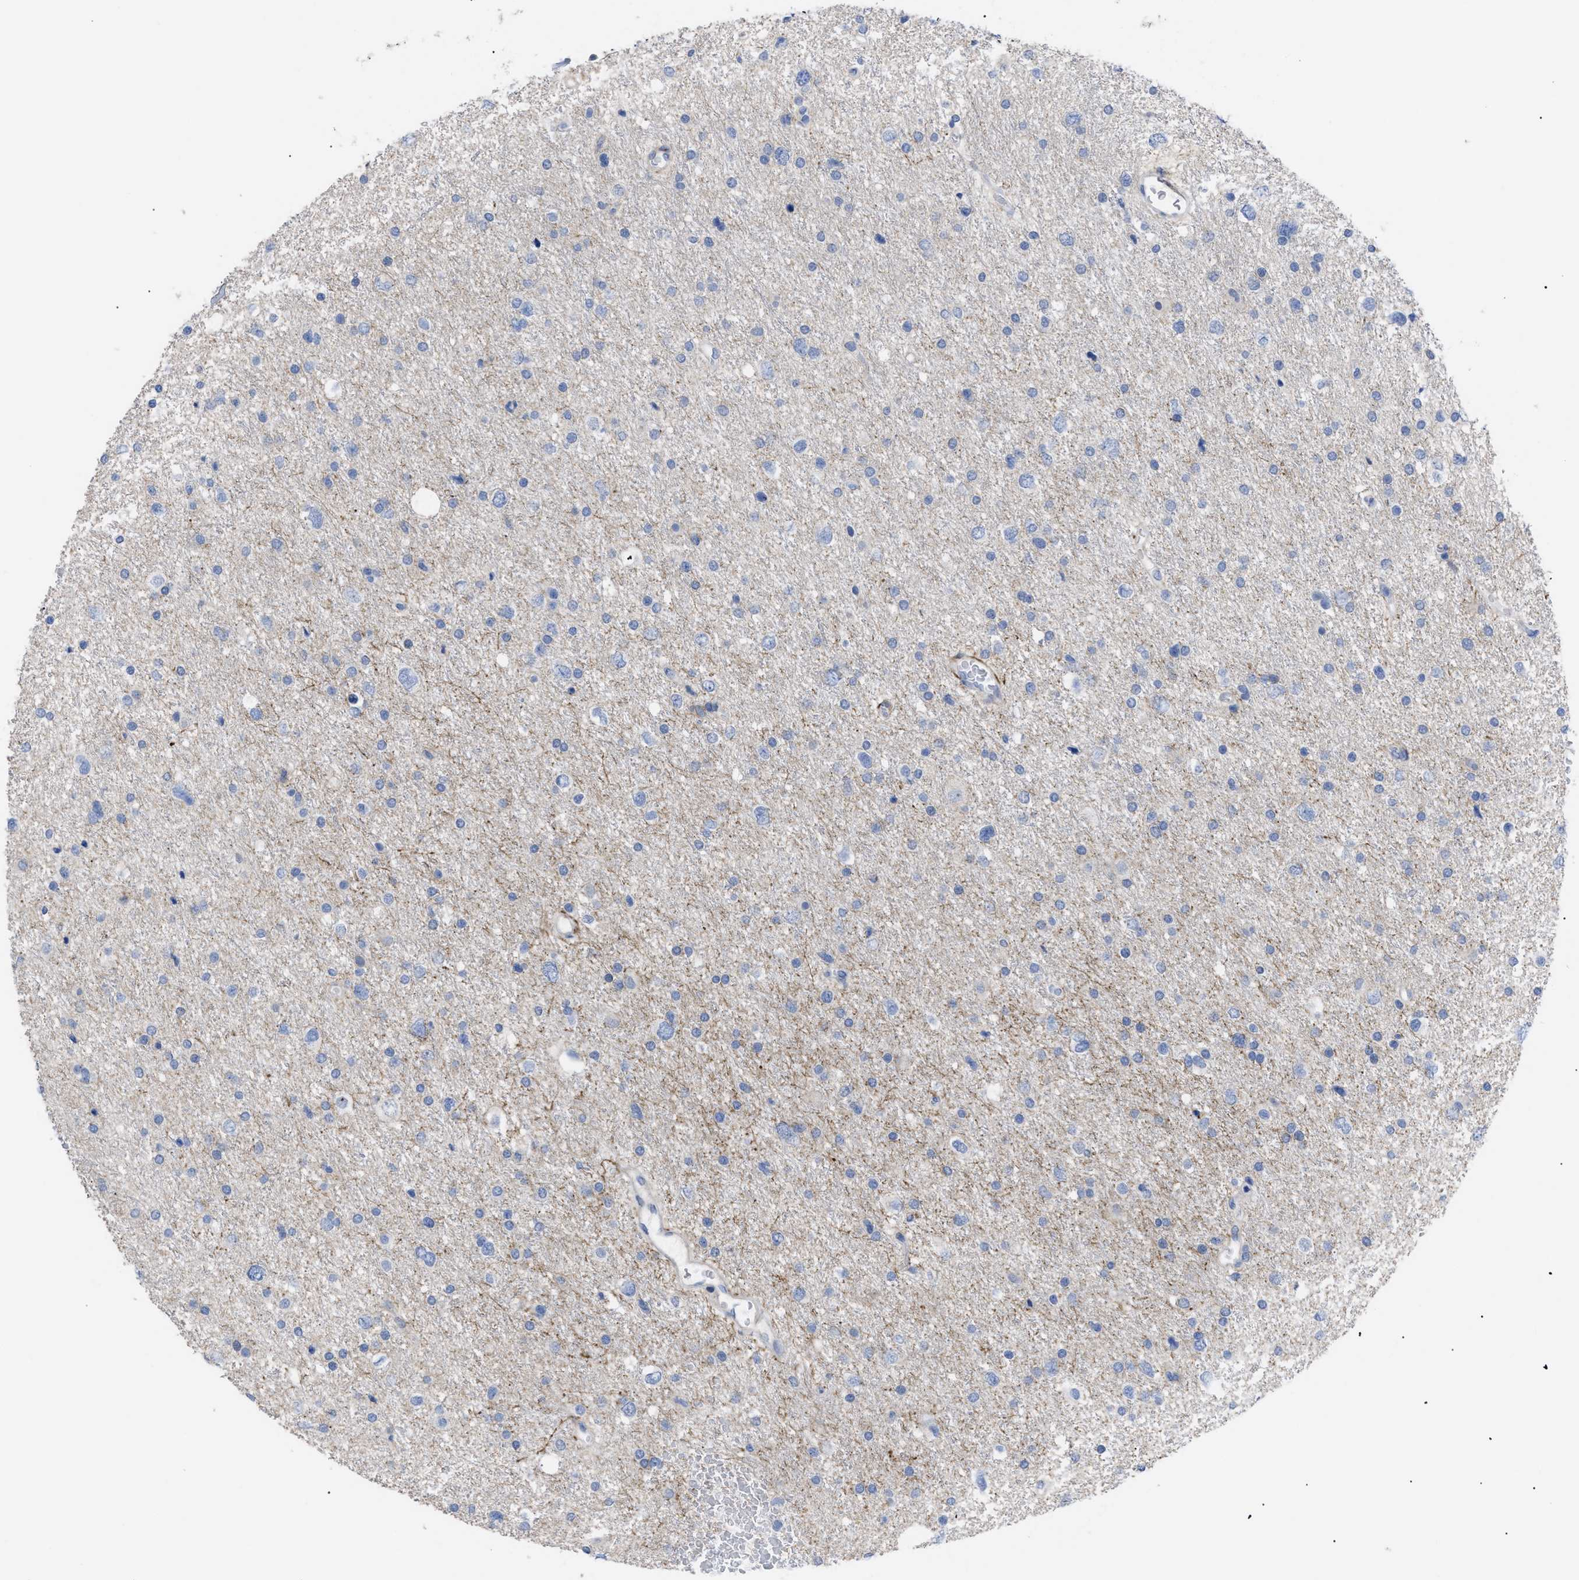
{"staining": {"intensity": "negative", "quantity": "none", "location": "none"}, "tissue": "glioma", "cell_type": "Tumor cells", "image_type": "cancer", "snomed": [{"axis": "morphology", "description": "Glioma, malignant, Low grade"}, {"axis": "topography", "description": "Brain"}], "caption": "IHC of glioma displays no positivity in tumor cells.", "gene": "CAV3", "patient": {"sex": "female", "age": 37}}